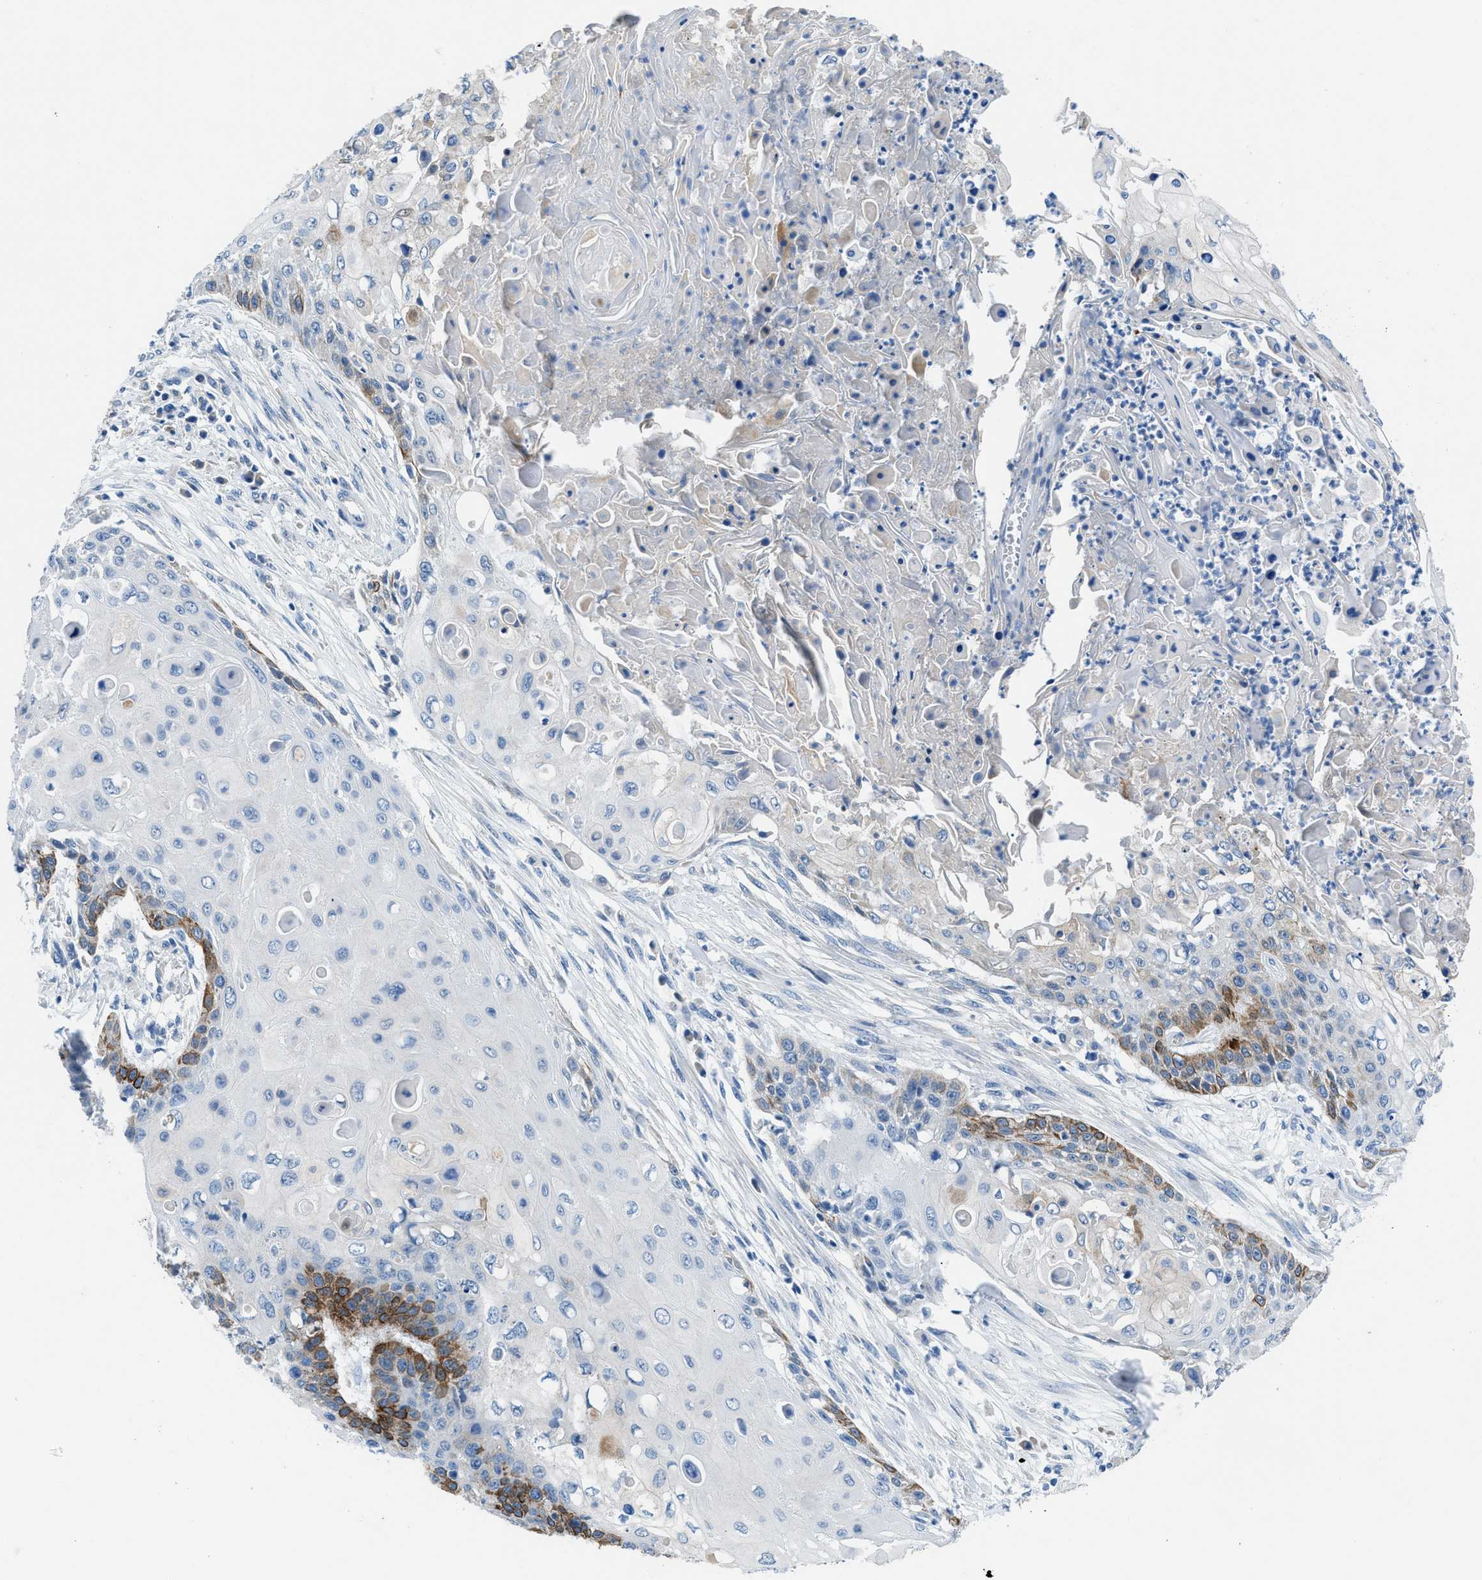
{"staining": {"intensity": "strong", "quantity": "<25%", "location": "cytoplasmic/membranous"}, "tissue": "cervical cancer", "cell_type": "Tumor cells", "image_type": "cancer", "snomed": [{"axis": "morphology", "description": "Squamous cell carcinoma, NOS"}, {"axis": "topography", "description": "Cervix"}], "caption": "Immunohistochemistry (IHC) of human cervical cancer (squamous cell carcinoma) displays medium levels of strong cytoplasmic/membranous staining in about <25% of tumor cells. (Brightfield microscopy of DAB IHC at high magnification).", "gene": "SLC10A6", "patient": {"sex": "female", "age": 39}}